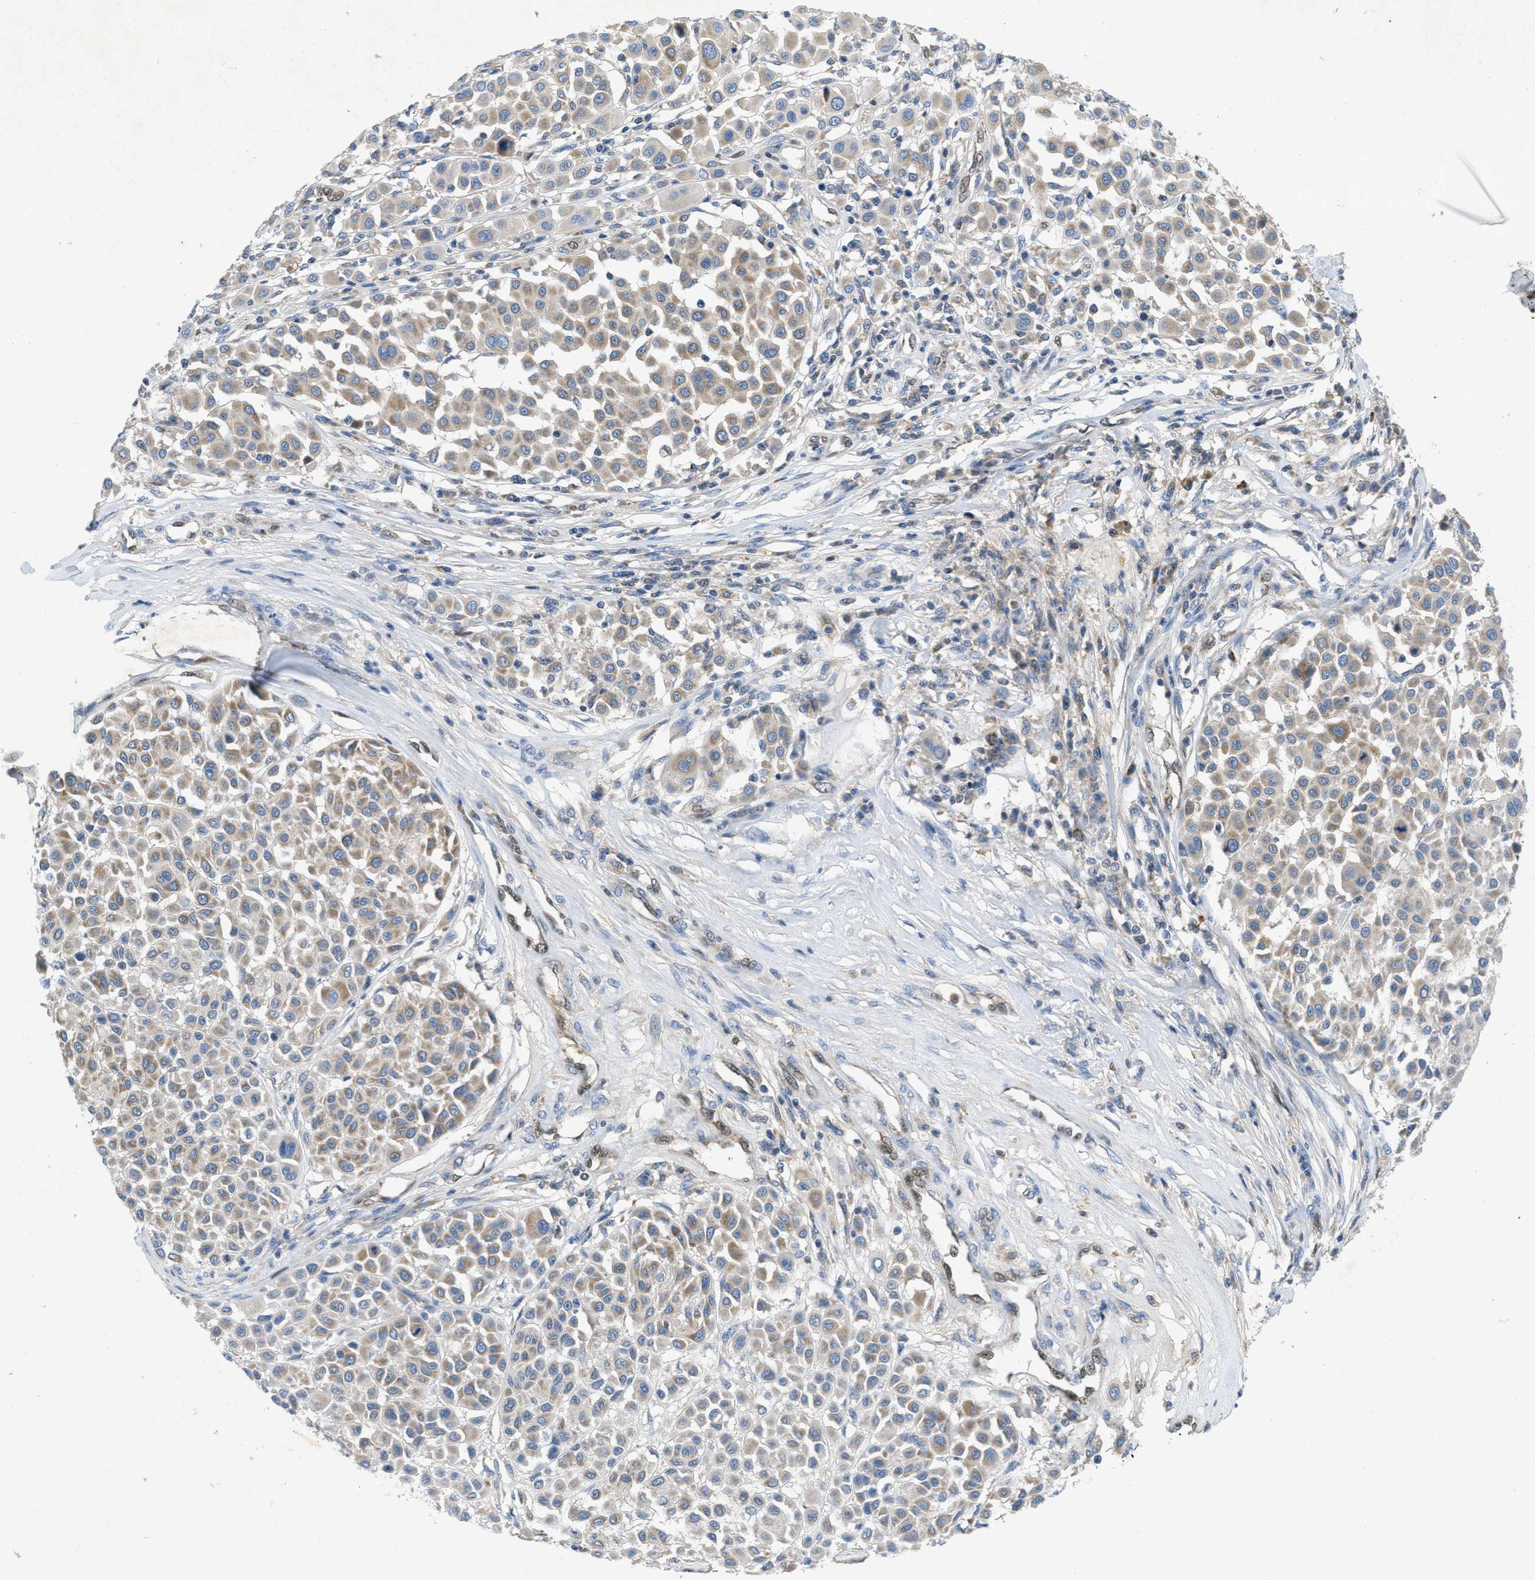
{"staining": {"intensity": "weak", "quantity": "25%-75%", "location": "cytoplasmic/membranous"}, "tissue": "melanoma", "cell_type": "Tumor cells", "image_type": "cancer", "snomed": [{"axis": "morphology", "description": "Malignant melanoma, Metastatic site"}, {"axis": "topography", "description": "Soft tissue"}], "caption": "Tumor cells demonstrate weak cytoplasmic/membranous expression in approximately 25%-75% of cells in malignant melanoma (metastatic site).", "gene": "PNKD", "patient": {"sex": "male", "age": 41}}